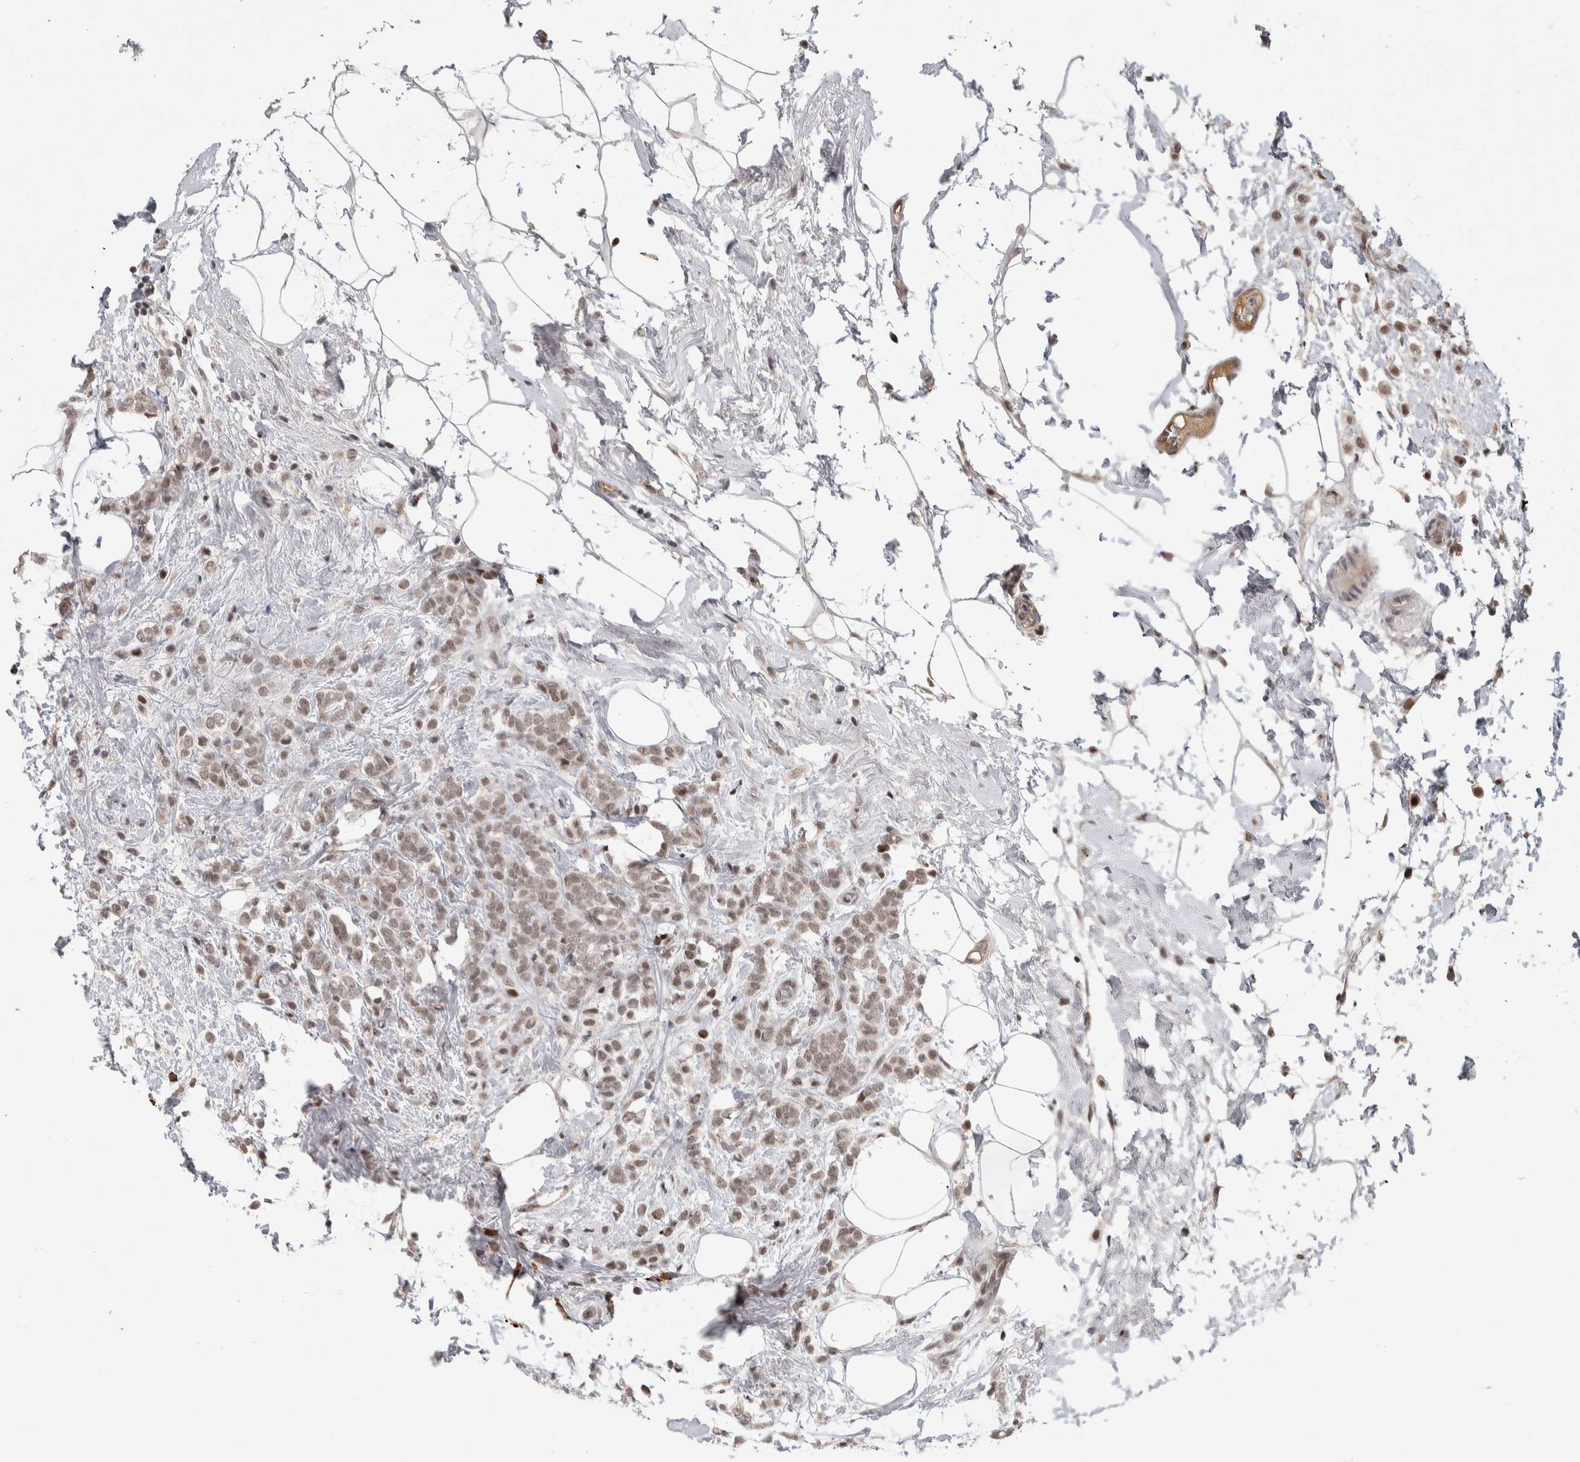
{"staining": {"intensity": "weak", "quantity": ">75%", "location": "nuclear"}, "tissue": "breast cancer", "cell_type": "Tumor cells", "image_type": "cancer", "snomed": [{"axis": "morphology", "description": "Lobular carcinoma"}, {"axis": "topography", "description": "Breast"}], "caption": "Immunohistochemical staining of breast cancer (lobular carcinoma) exhibits low levels of weak nuclear positivity in approximately >75% of tumor cells. (Stains: DAB in brown, nuclei in blue, Microscopy: brightfield microscopy at high magnification).", "gene": "ZNF592", "patient": {"sex": "female", "age": 50}}